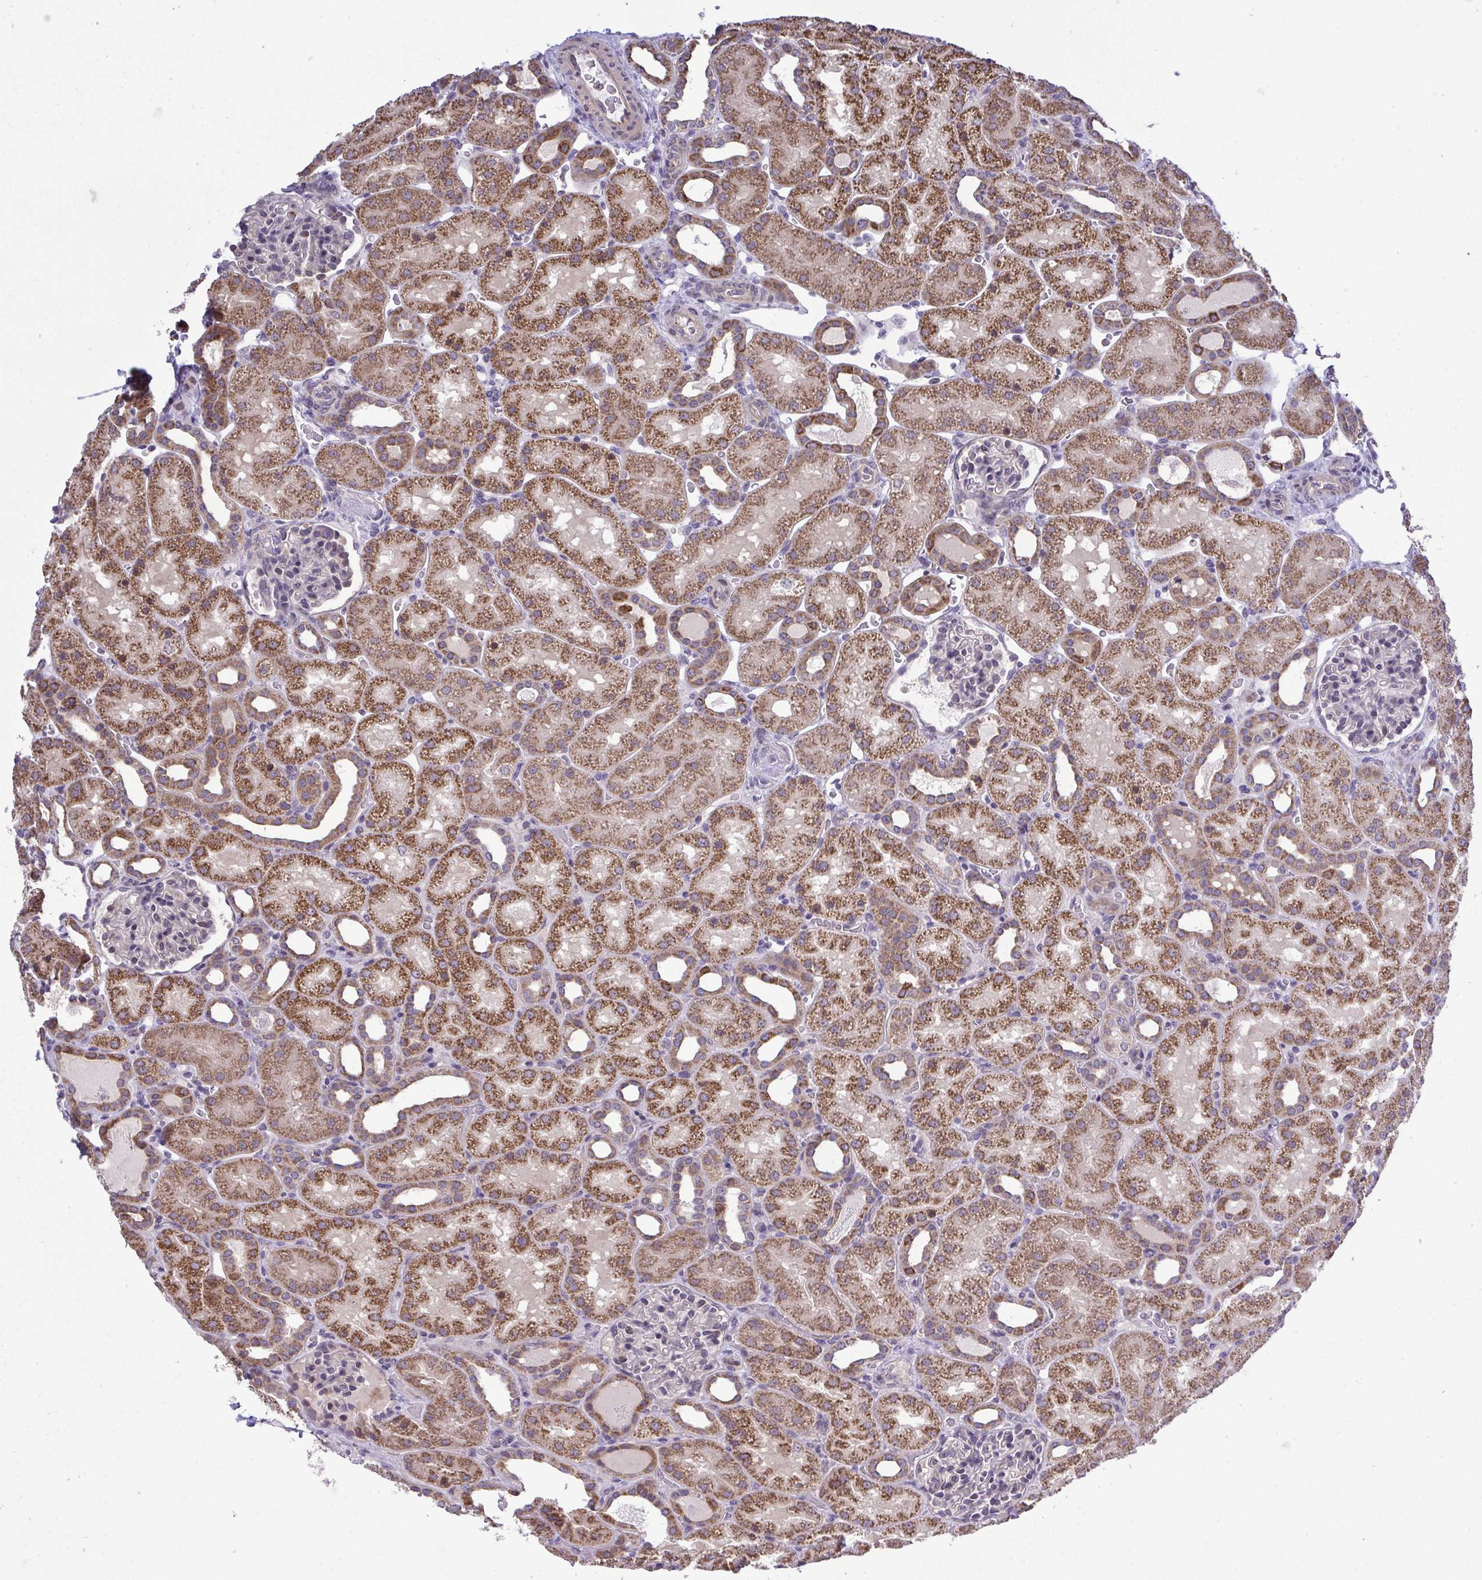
{"staining": {"intensity": "weak", "quantity": "<25%", "location": "cytoplasmic/membranous"}, "tissue": "kidney", "cell_type": "Cells in glomeruli", "image_type": "normal", "snomed": [{"axis": "morphology", "description": "Normal tissue, NOS"}, {"axis": "topography", "description": "Kidney"}], "caption": "Immunohistochemistry (IHC) image of normal kidney: kidney stained with DAB exhibits no significant protein expression in cells in glomeruli. Brightfield microscopy of IHC stained with DAB (3,3'-diaminobenzidine) (brown) and hematoxylin (blue), captured at high magnification.", "gene": "XAF1", "patient": {"sex": "male", "age": 2}}